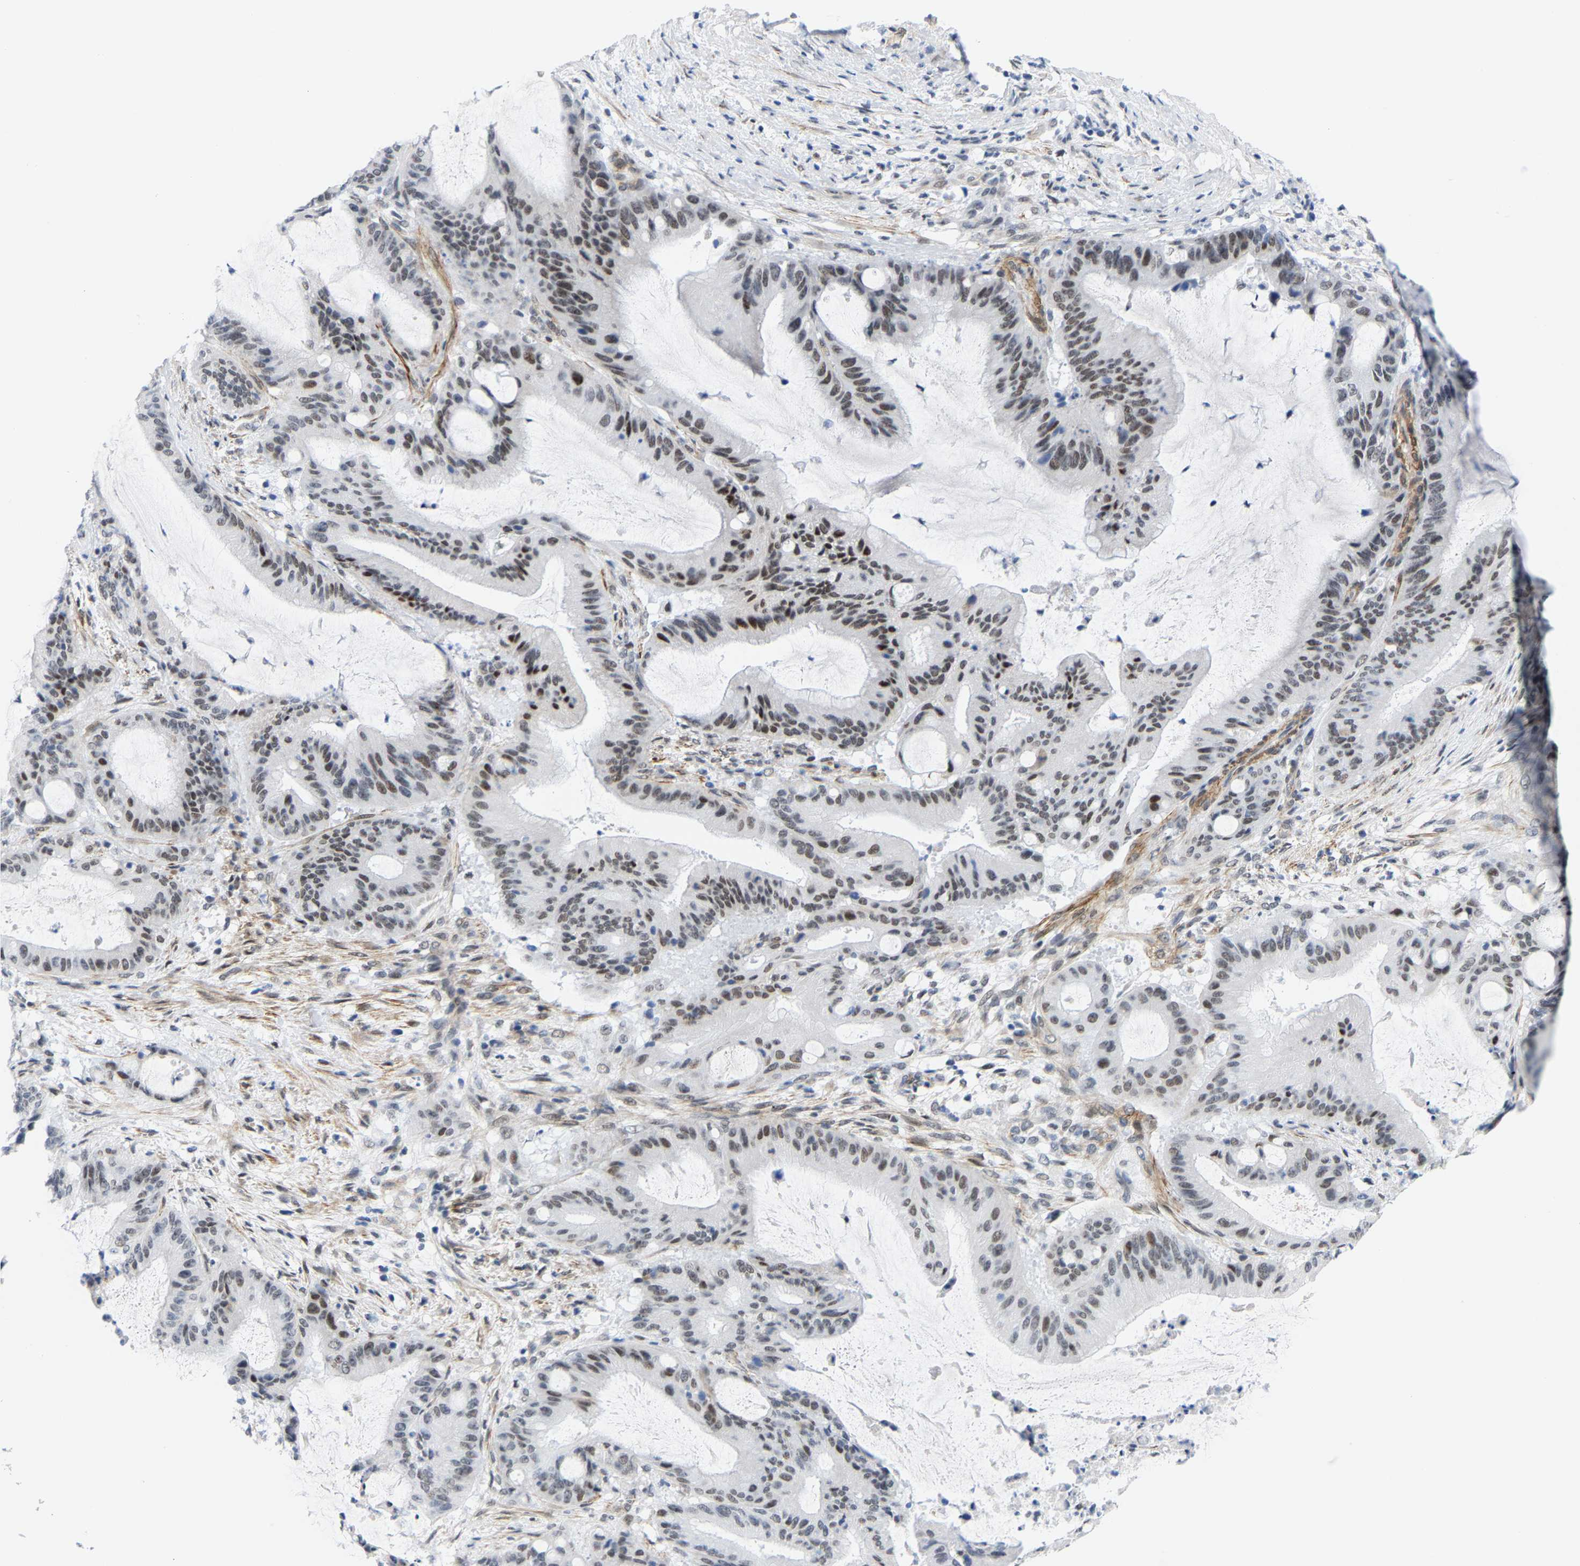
{"staining": {"intensity": "moderate", "quantity": ">75%", "location": "nuclear"}, "tissue": "liver cancer", "cell_type": "Tumor cells", "image_type": "cancer", "snomed": [{"axis": "morphology", "description": "Normal tissue, NOS"}, {"axis": "morphology", "description": "Cholangiocarcinoma"}, {"axis": "topography", "description": "Liver"}, {"axis": "topography", "description": "Peripheral nerve tissue"}], "caption": "Liver cancer stained for a protein (brown) demonstrates moderate nuclear positive staining in approximately >75% of tumor cells.", "gene": "FAM180A", "patient": {"sex": "female", "age": 73}}